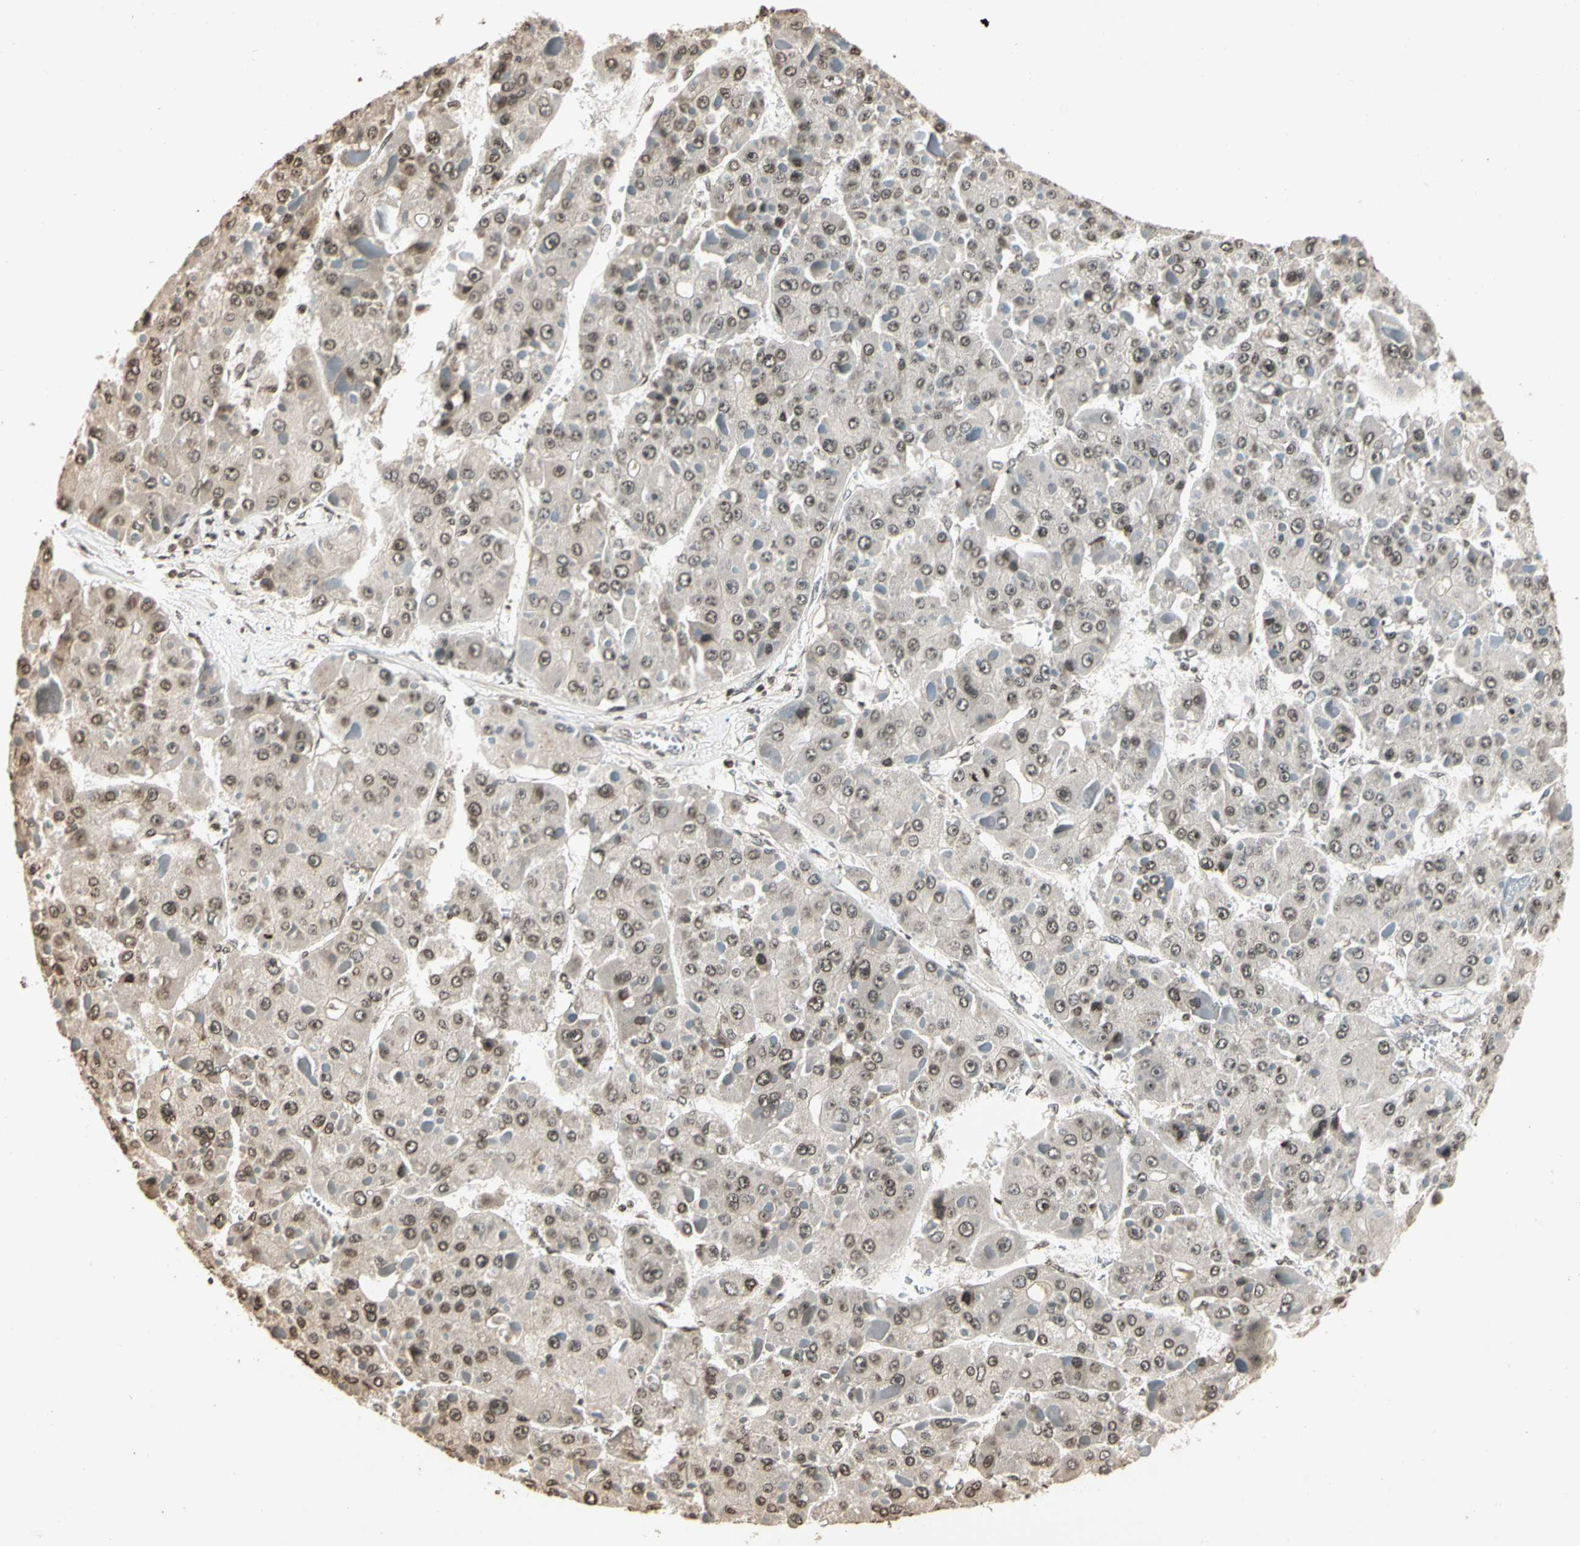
{"staining": {"intensity": "weak", "quantity": "25%-75%", "location": "nuclear"}, "tissue": "liver cancer", "cell_type": "Tumor cells", "image_type": "cancer", "snomed": [{"axis": "morphology", "description": "Carcinoma, Hepatocellular, NOS"}, {"axis": "topography", "description": "Liver"}], "caption": "Protein staining by immunohistochemistry reveals weak nuclear expression in about 25%-75% of tumor cells in liver cancer. (DAB (3,3'-diaminobenzidine) IHC with brightfield microscopy, high magnification).", "gene": "TOP1", "patient": {"sex": "female", "age": 73}}